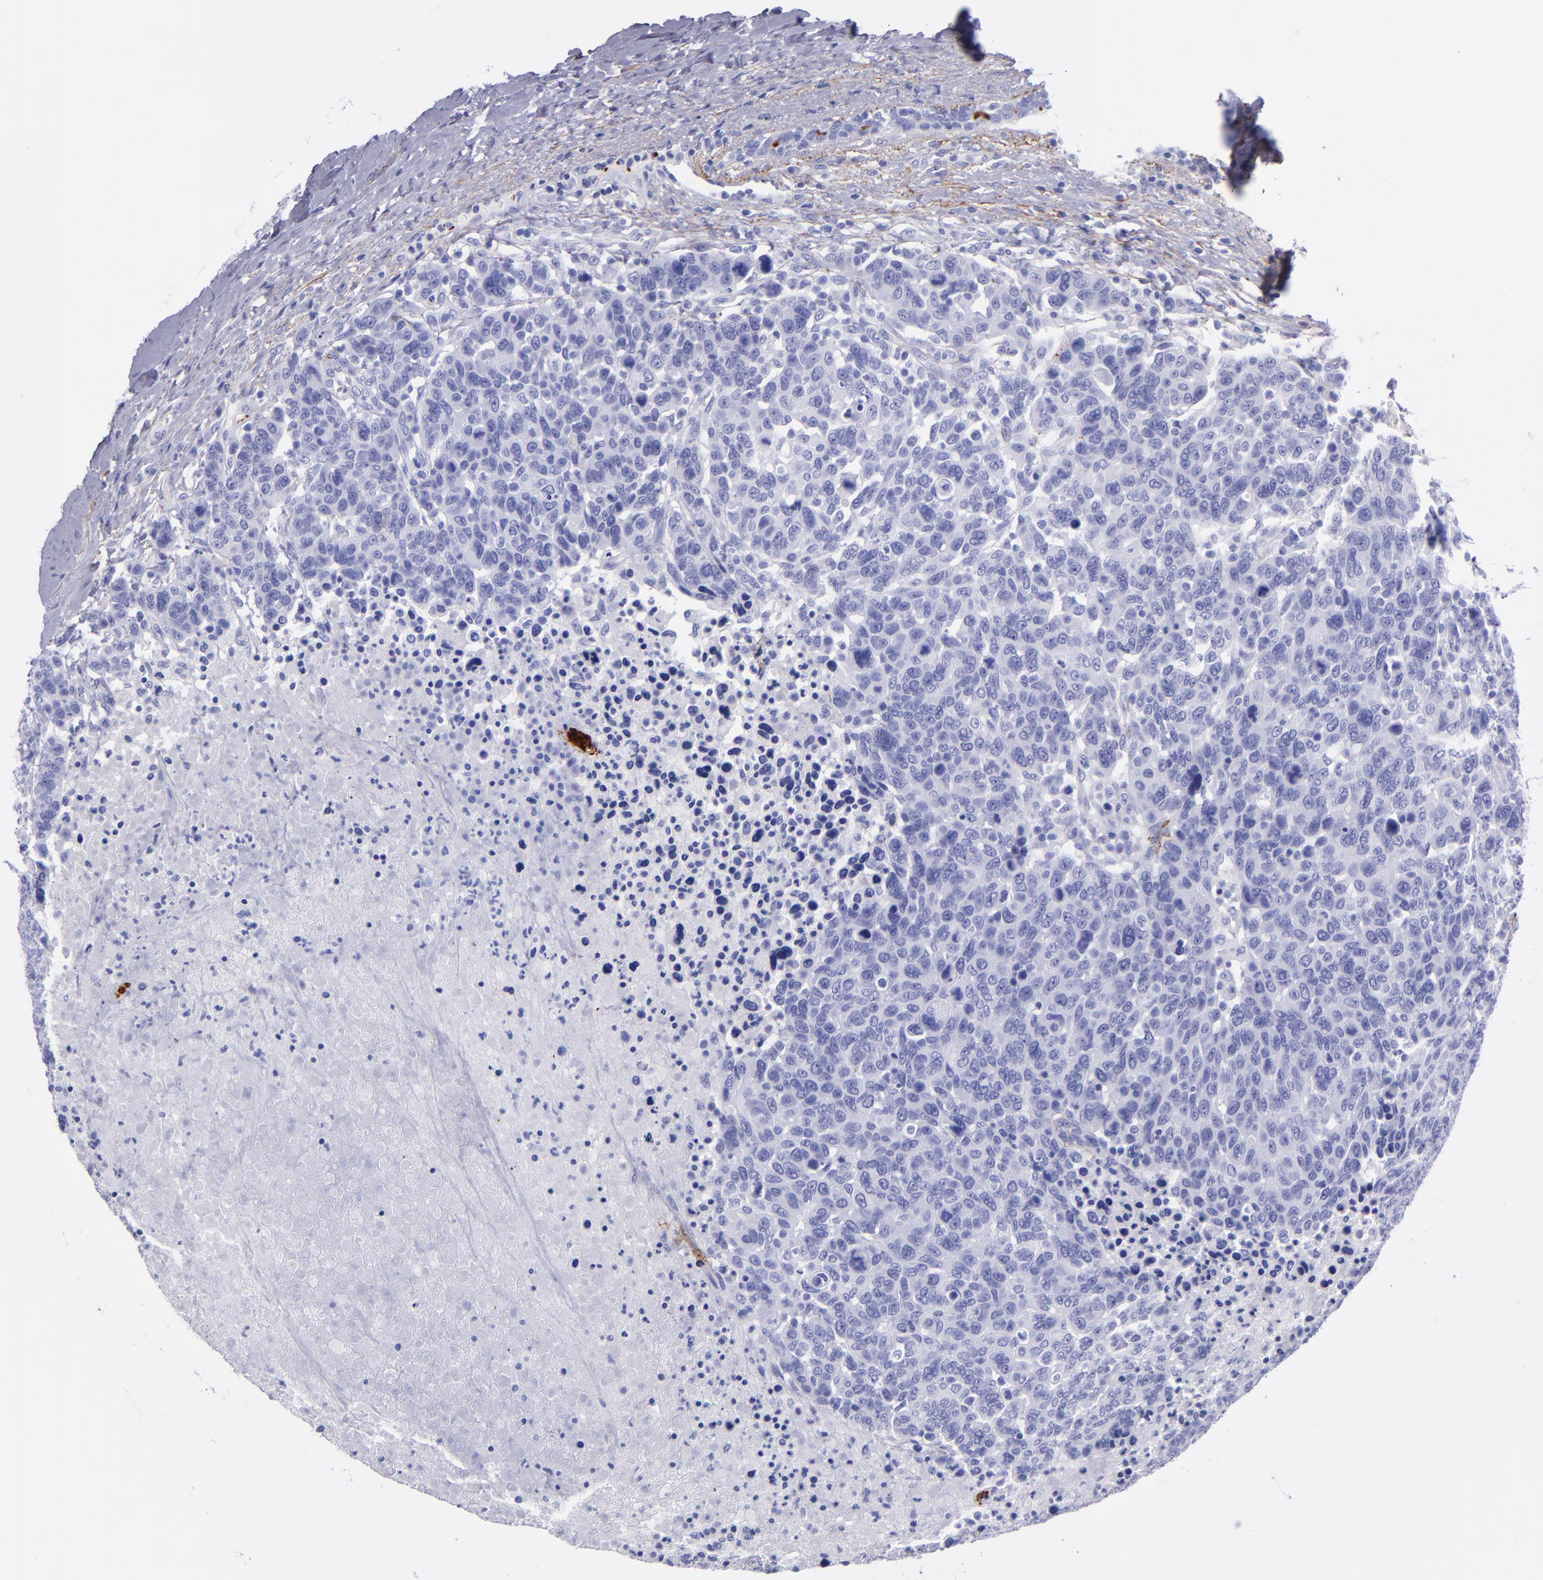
{"staining": {"intensity": "negative", "quantity": "none", "location": "none"}, "tissue": "breast cancer", "cell_type": "Tumor cells", "image_type": "cancer", "snomed": [{"axis": "morphology", "description": "Duct carcinoma"}, {"axis": "topography", "description": "Breast"}], "caption": "This is a photomicrograph of immunohistochemistry staining of breast invasive ductal carcinoma, which shows no expression in tumor cells. (DAB (3,3'-diaminobenzidine) IHC with hematoxylin counter stain).", "gene": "EFCAB13", "patient": {"sex": "female", "age": 37}}